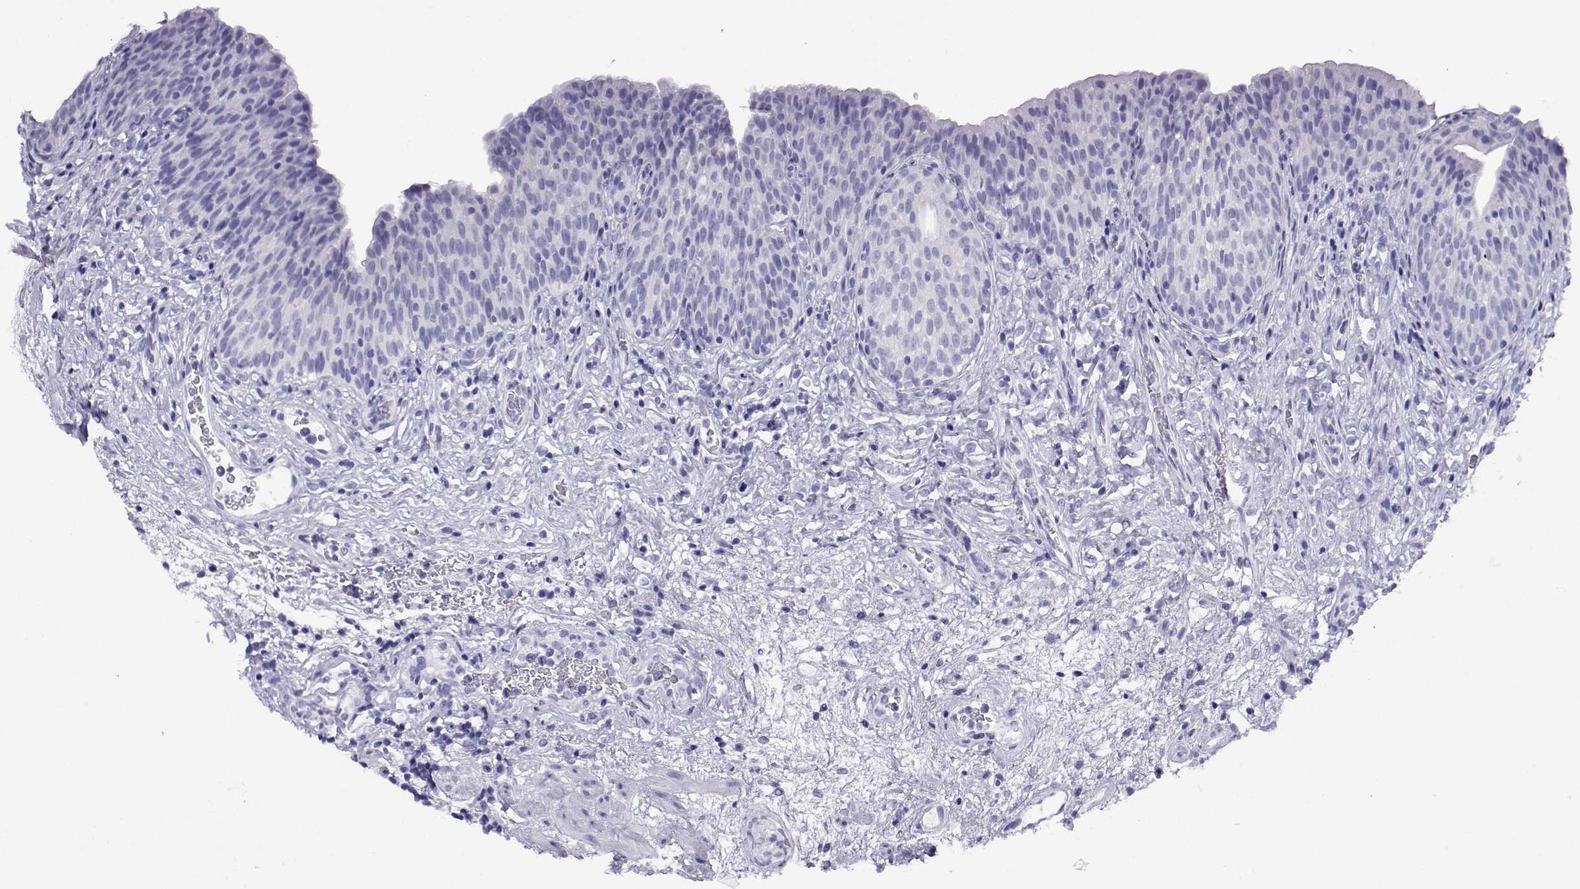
{"staining": {"intensity": "negative", "quantity": "none", "location": "none"}, "tissue": "urinary bladder", "cell_type": "Urothelial cells", "image_type": "normal", "snomed": [{"axis": "morphology", "description": "Normal tissue, NOS"}, {"axis": "topography", "description": "Urinary bladder"}], "caption": "An IHC image of unremarkable urinary bladder is shown. There is no staining in urothelial cells of urinary bladder. (Brightfield microscopy of DAB (3,3'-diaminobenzidine) IHC at high magnification).", "gene": "RHOXF2B", "patient": {"sex": "male", "age": 76}}